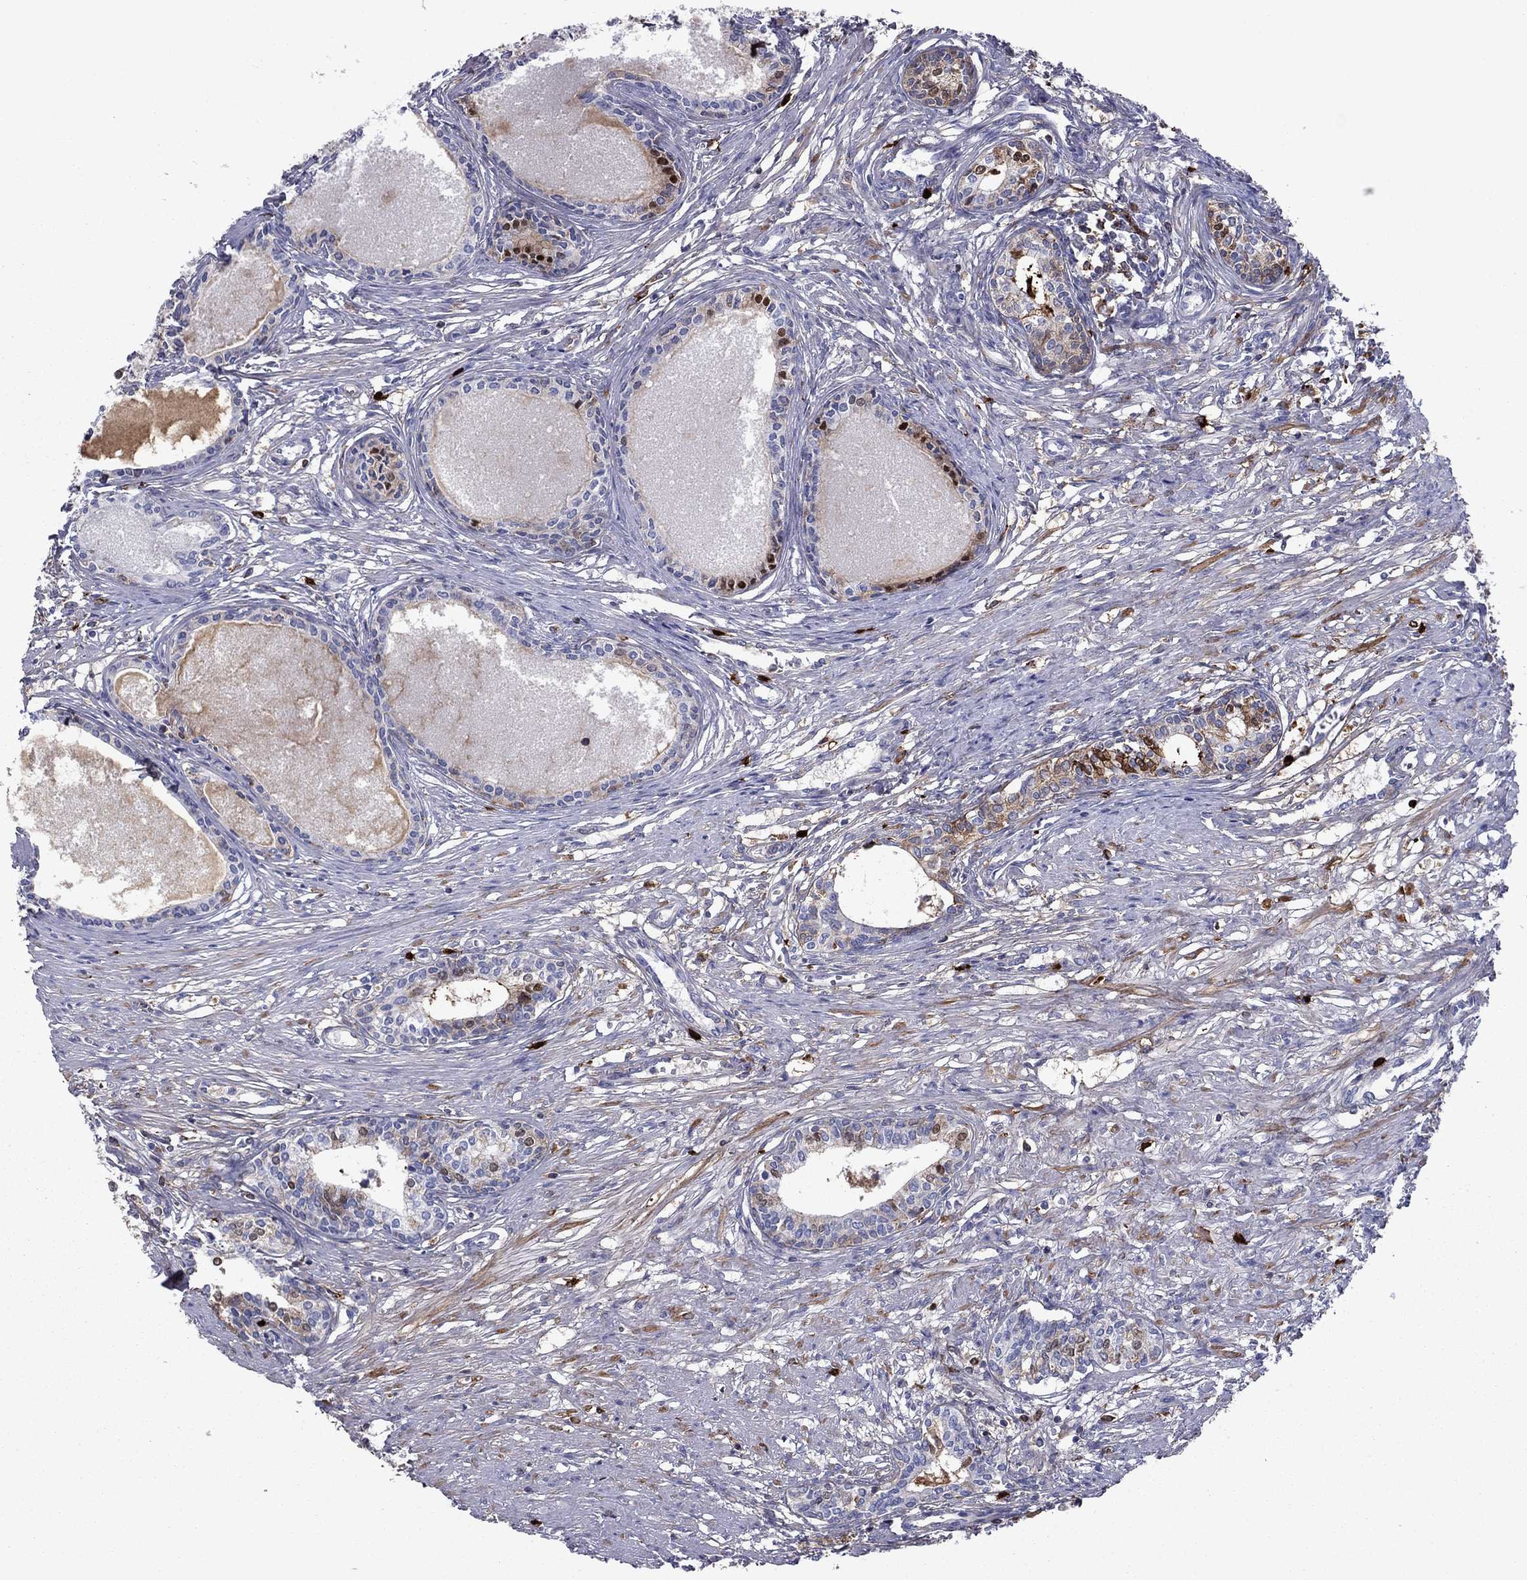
{"staining": {"intensity": "strong", "quantity": "<25%", "location": "cytoplasmic/membranous"}, "tissue": "prostate", "cell_type": "Glandular cells", "image_type": "normal", "snomed": [{"axis": "morphology", "description": "Normal tissue, NOS"}, {"axis": "topography", "description": "Prostate"}], "caption": "This image reveals benign prostate stained with immunohistochemistry (IHC) to label a protein in brown. The cytoplasmic/membranous of glandular cells show strong positivity for the protein. Nuclei are counter-stained blue.", "gene": "HPX", "patient": {"sex": "male", "age": 60}}